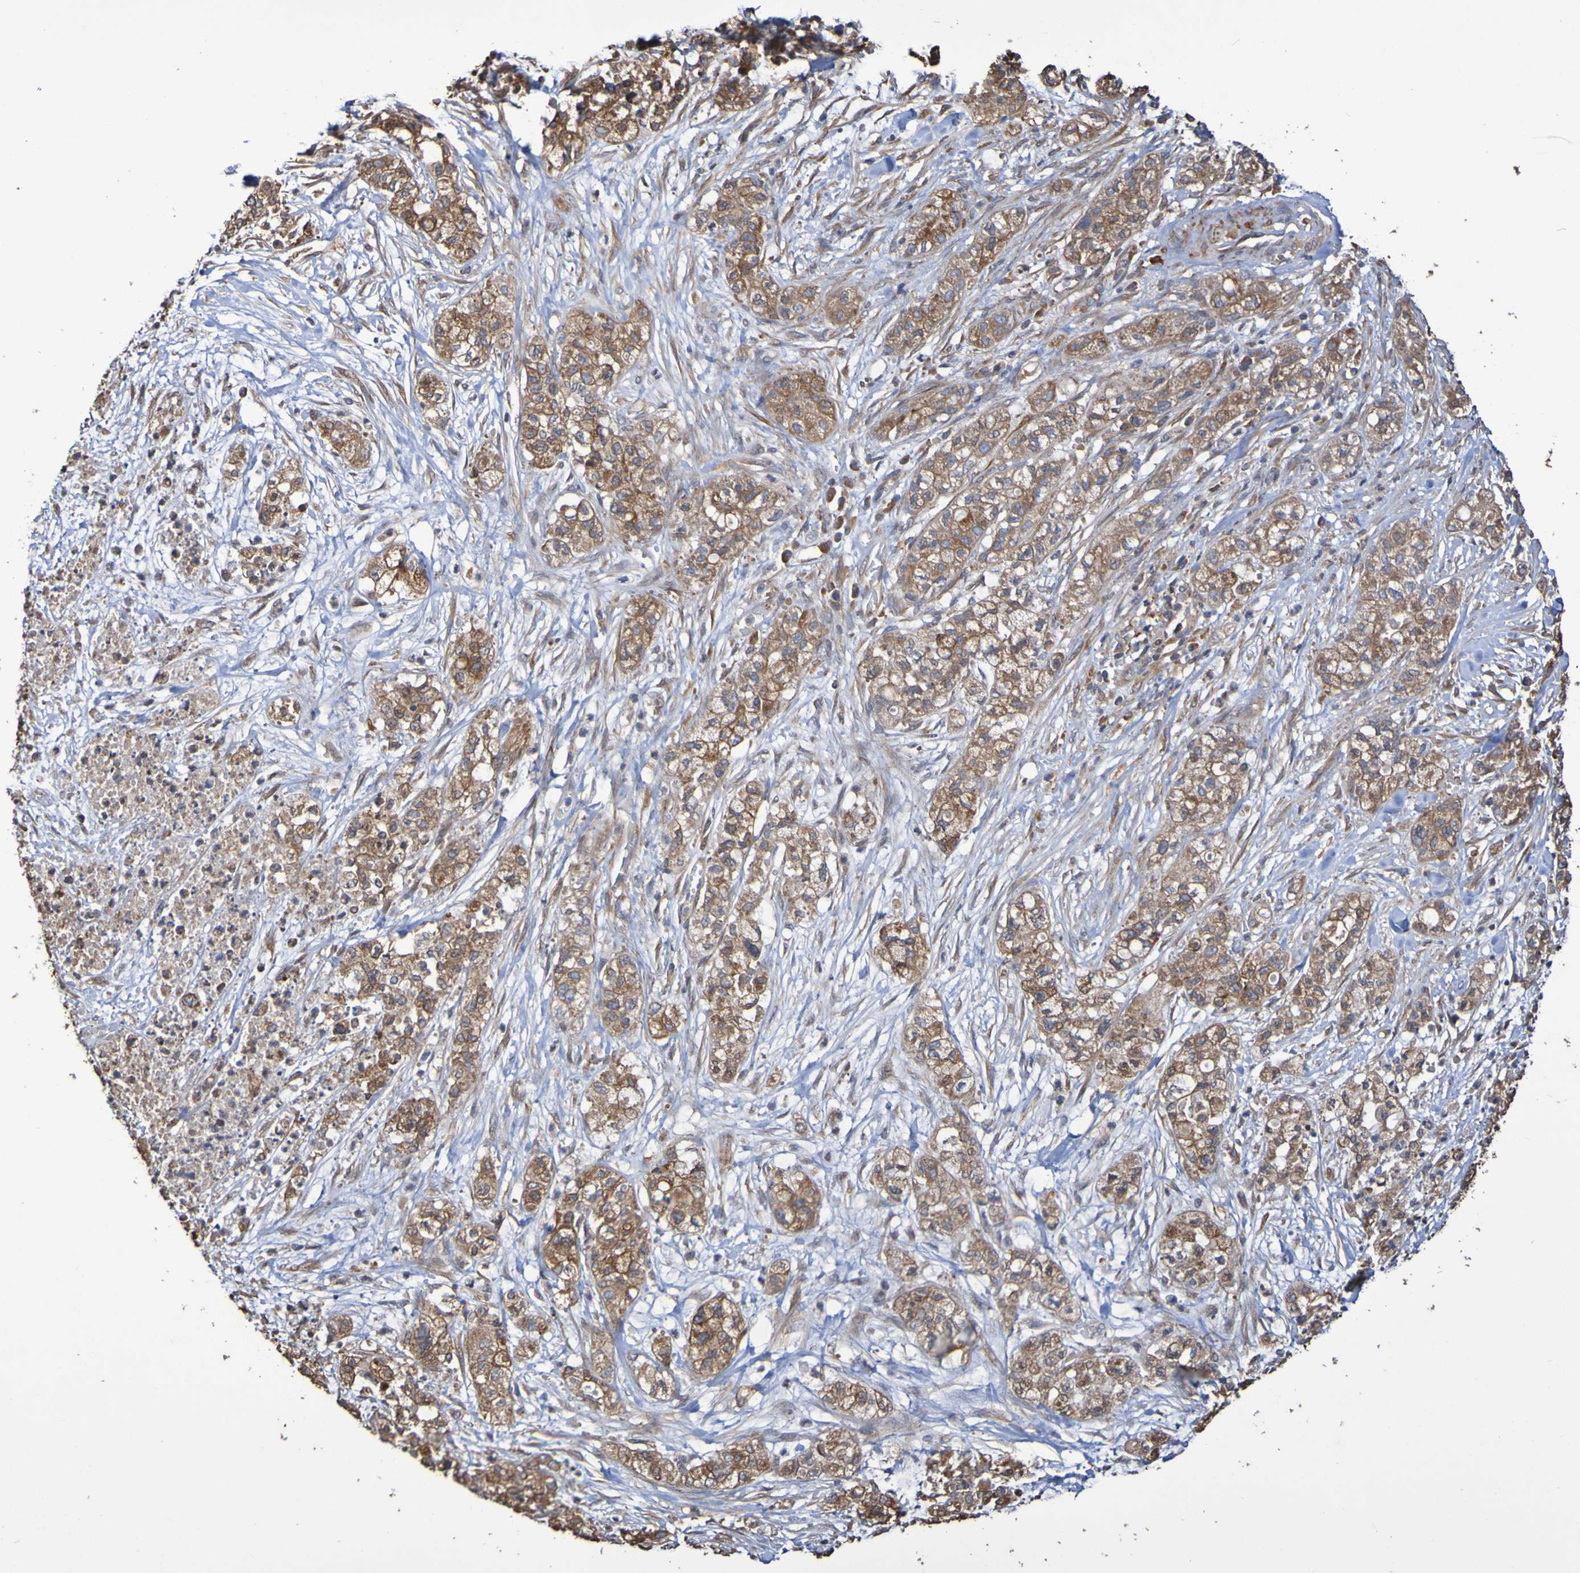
{"staining": {"intensity": "moderate", "quantity": ">75%", "location": "cytoplasmic/membranous"}, "tissue": "pancreatic cancer", "cell_type": "Tumor cells", "image_type": "cancer", "snomed": [{"axis": "morphology", "description": "Adenocarcinoma, NOS"}, {"axis": "topography", "description": "Pancreas"}], "caption": "Tumor cells exhibit medium levels of moderate cytoplasmic/membranous expression in approximately >75% of cells in adenocarcinoma (pancreatic).", "gene": "RAB11A", "patient": {"sex": "female", "age": 78}}